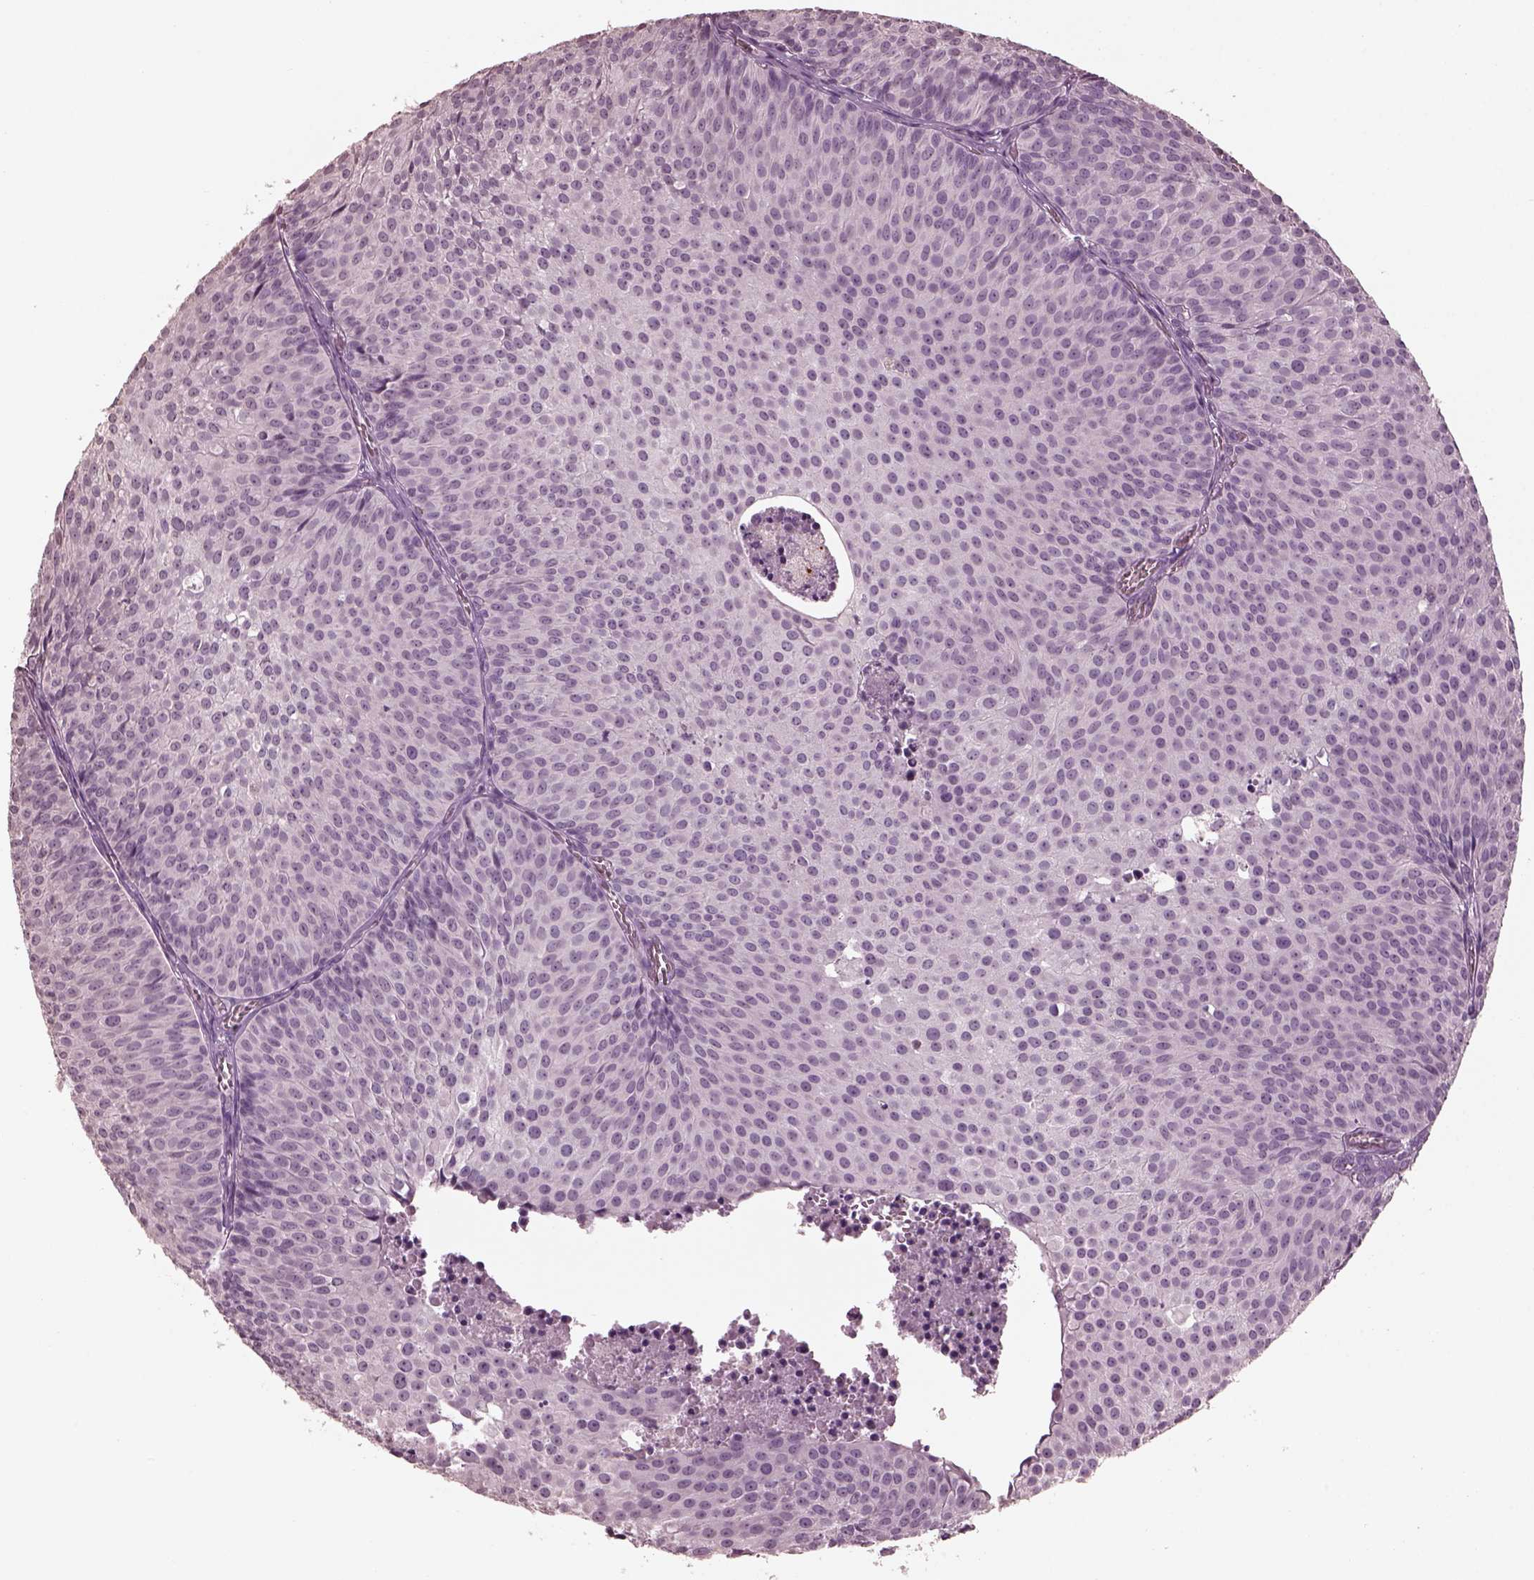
{"staining": {"intensity": "negative", "quantity": "none", "location": "none"}, "tissue": "urothelial cancer", "cell_type": "Tumor cells", "image_type": "cancer", "snomed": [{"axis": "morphology", "description": "Urothelial carcinoma, Low grade"}, {"axis": "topography", "description": "Urinary bladder"}], "caption": "Immunohistochemical staining of urothelial cancer demonstrates no significant staining in tumor cells.", "gene": "TSKS", "patient": {"sex": "male", "age": 63}}